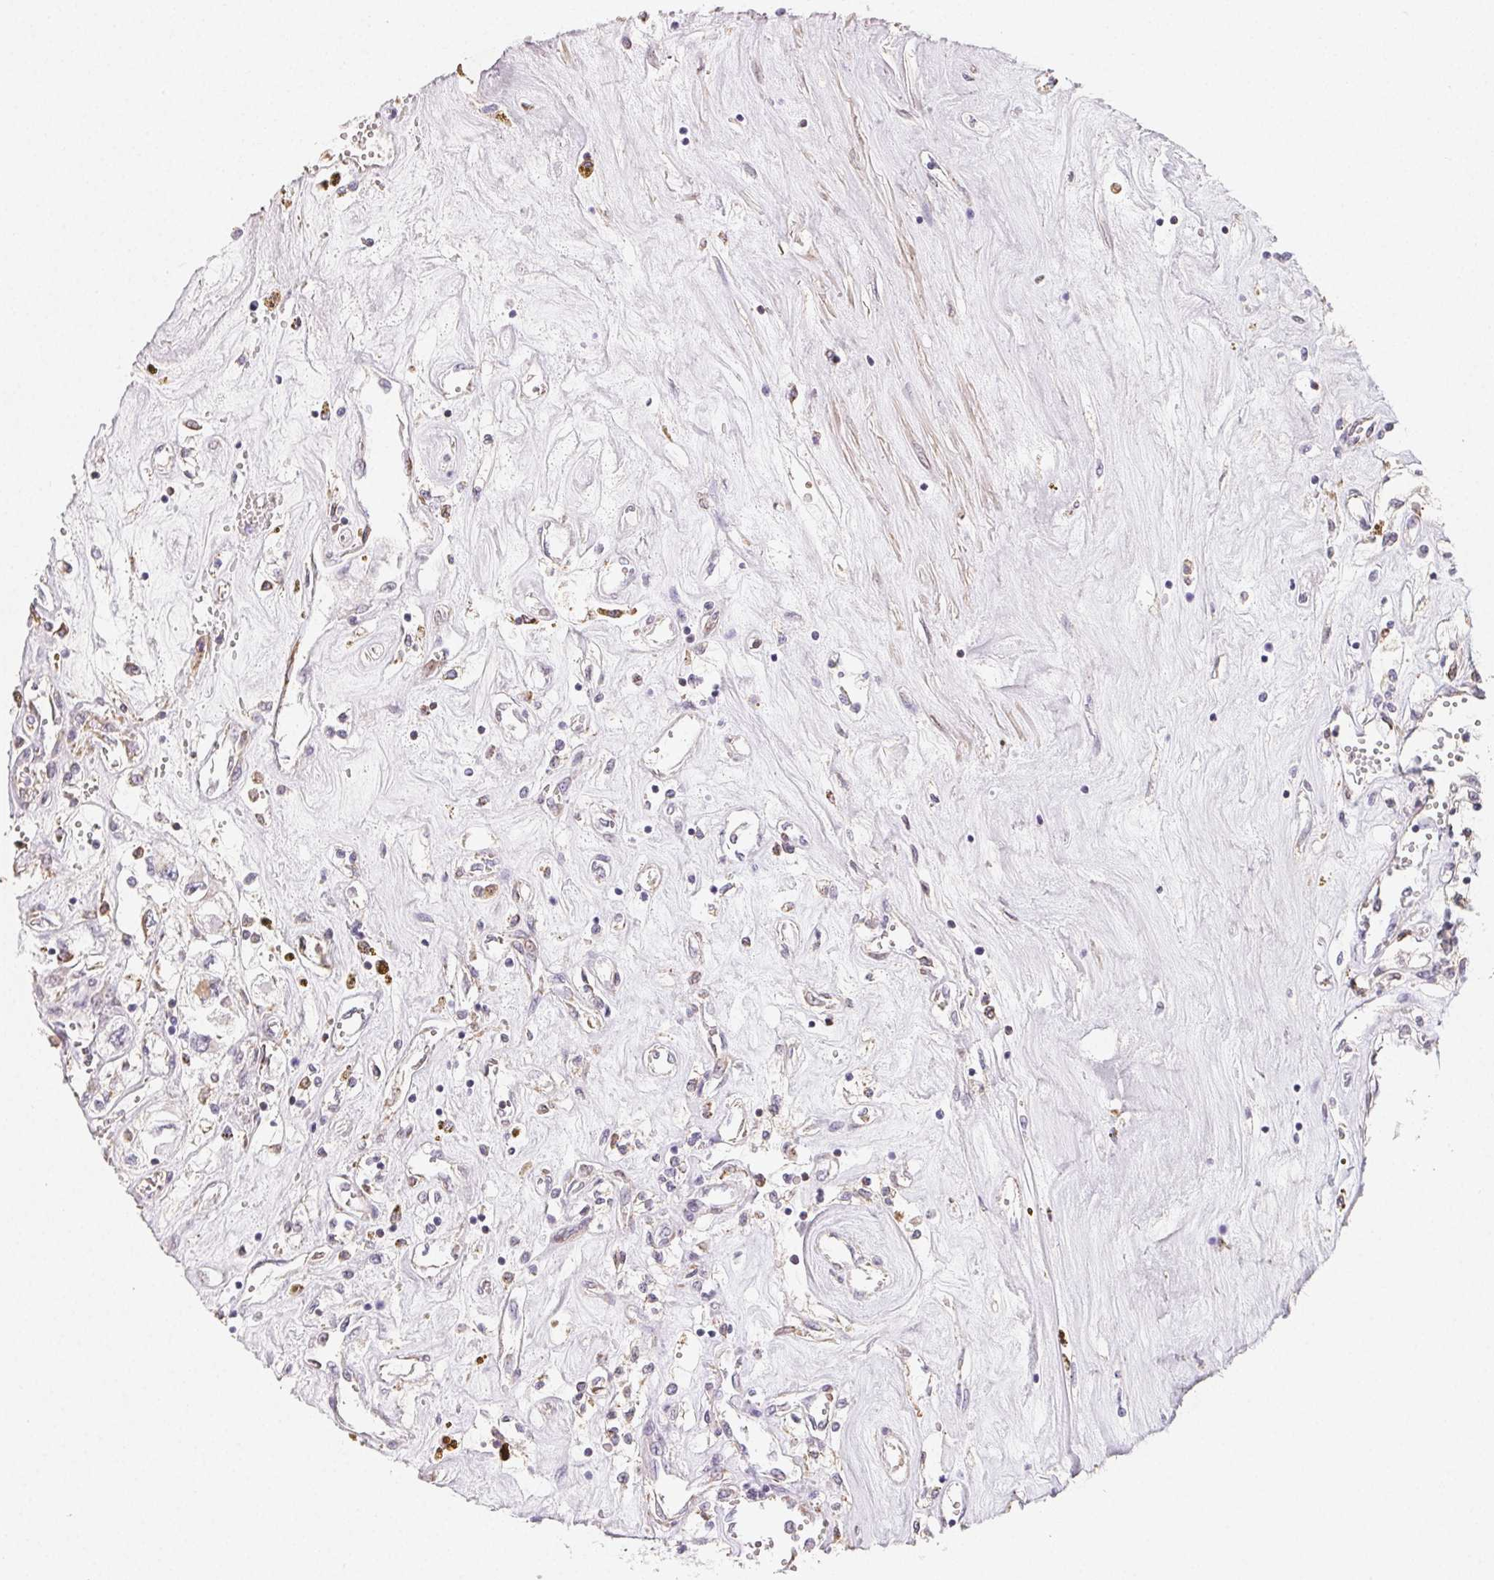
{"staining": {"intensity": "negative", "quantity": "none", "location": "none"}, "tissue": "renal cancer", "cell_type": "Tumor cells", "image_type": "cancer", "snomed": [{"axis": "morphology", "description": "Adenocarcinoma, NOS"}, {"axis": "topography", "description": "Kidney"}], "caption": "An image of adenocarcinoma (renal) stained for a protein reveals no brown staining in tumor cells.", "gene": "LRRC23", "patient": {"sex": "female", "age": 59}}